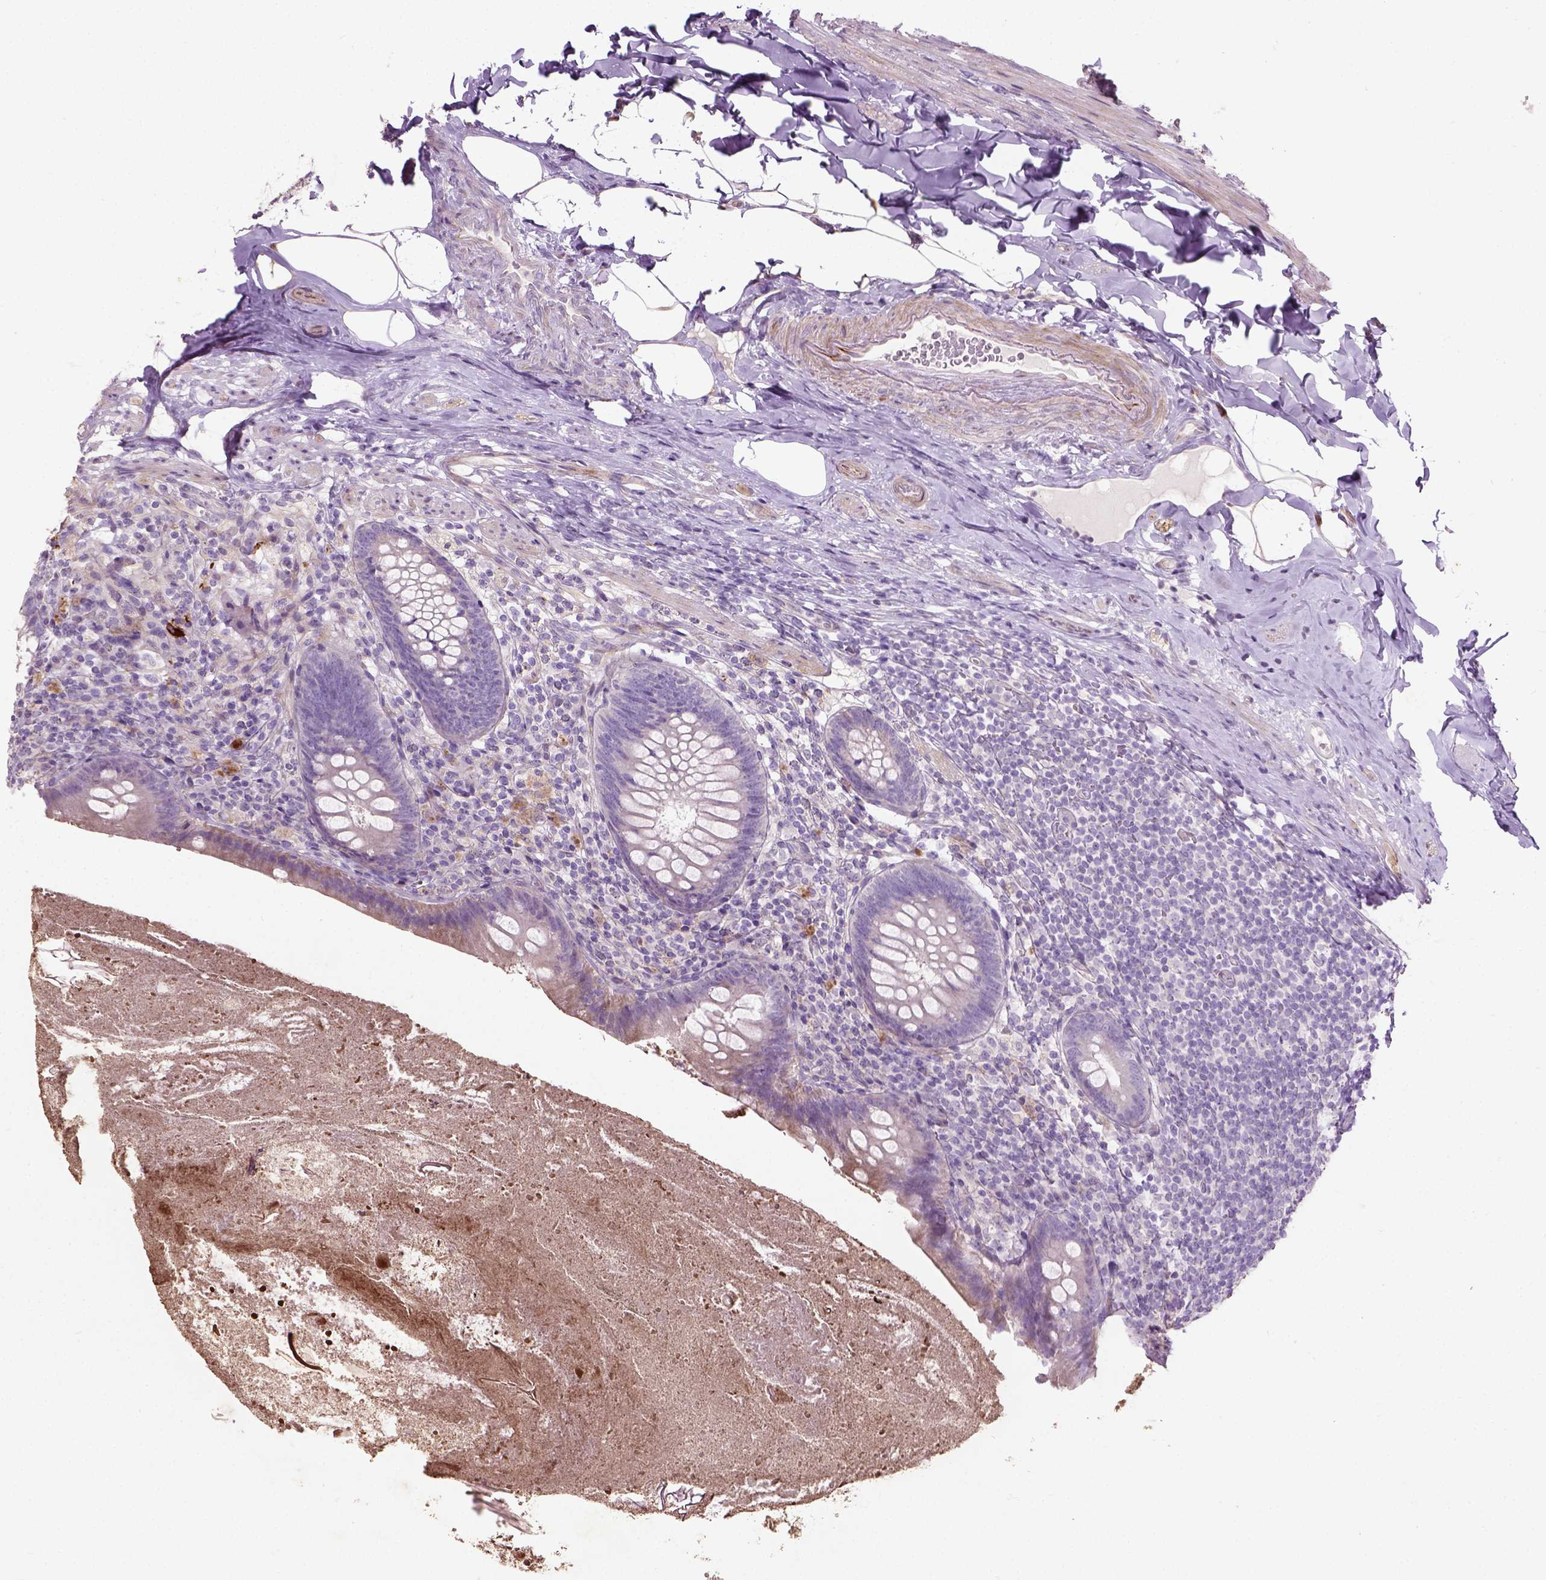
{"staining": {"intensity": "moderate", "quantity": "<25%", "location": "cytoplasmic/membranous"}, "tissue": "appendix", "cell_type": "Glandular cells", "image_type": "normal", "snomed": [{"axis": "morphology", "description": "Normal tissue, NOS"}, {"axis": "topography", "description": "Appendix"}], "caption": "A brown stain labels moderate cytoplasmic/membranous expression of a protein in glandular cells of unremarkable human appendix.", "gene": "PKP3", "patient": {"sex": "male", "age": 47}}